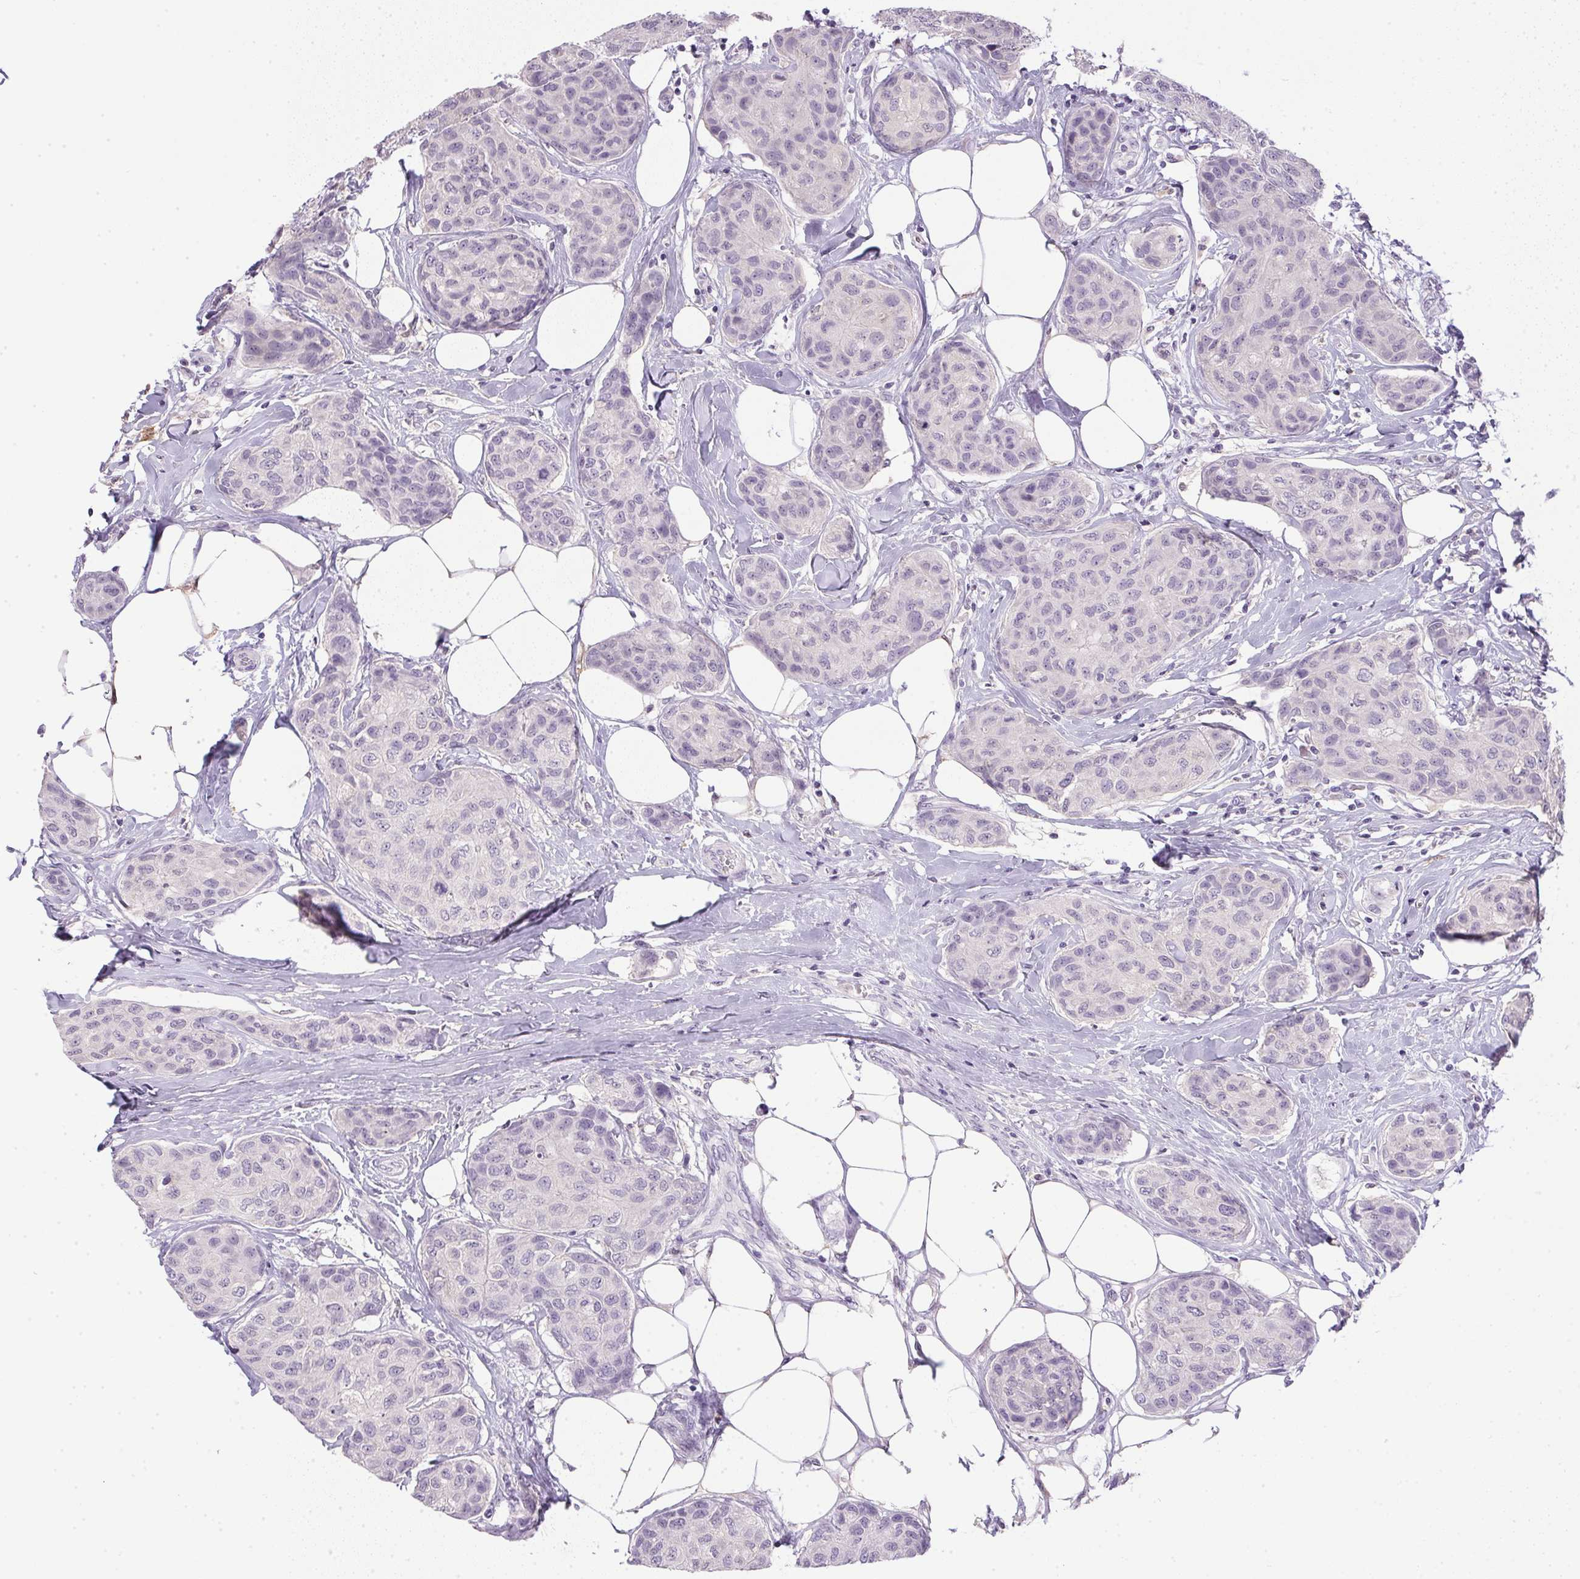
{"staining": {"intensity": "negative", "quantity": "none", "location": "none"}, "tissue": "breast cancer", "cell_type": "Tumor cells", "image_type": "cancer", "snomed": [{"axis": "morphology", "description": "Duct carcinoma"}, {"axis": "topography", "description": "Breast"}], "caption": "Immunohistochemistry micrograph of human breast cancer (intraductal carcinoma) stained for a protein (brown), which displays no staining in tumor cells.", "gene": "DNAJC5G", "patient": {"sex": "female", "age": 80}}